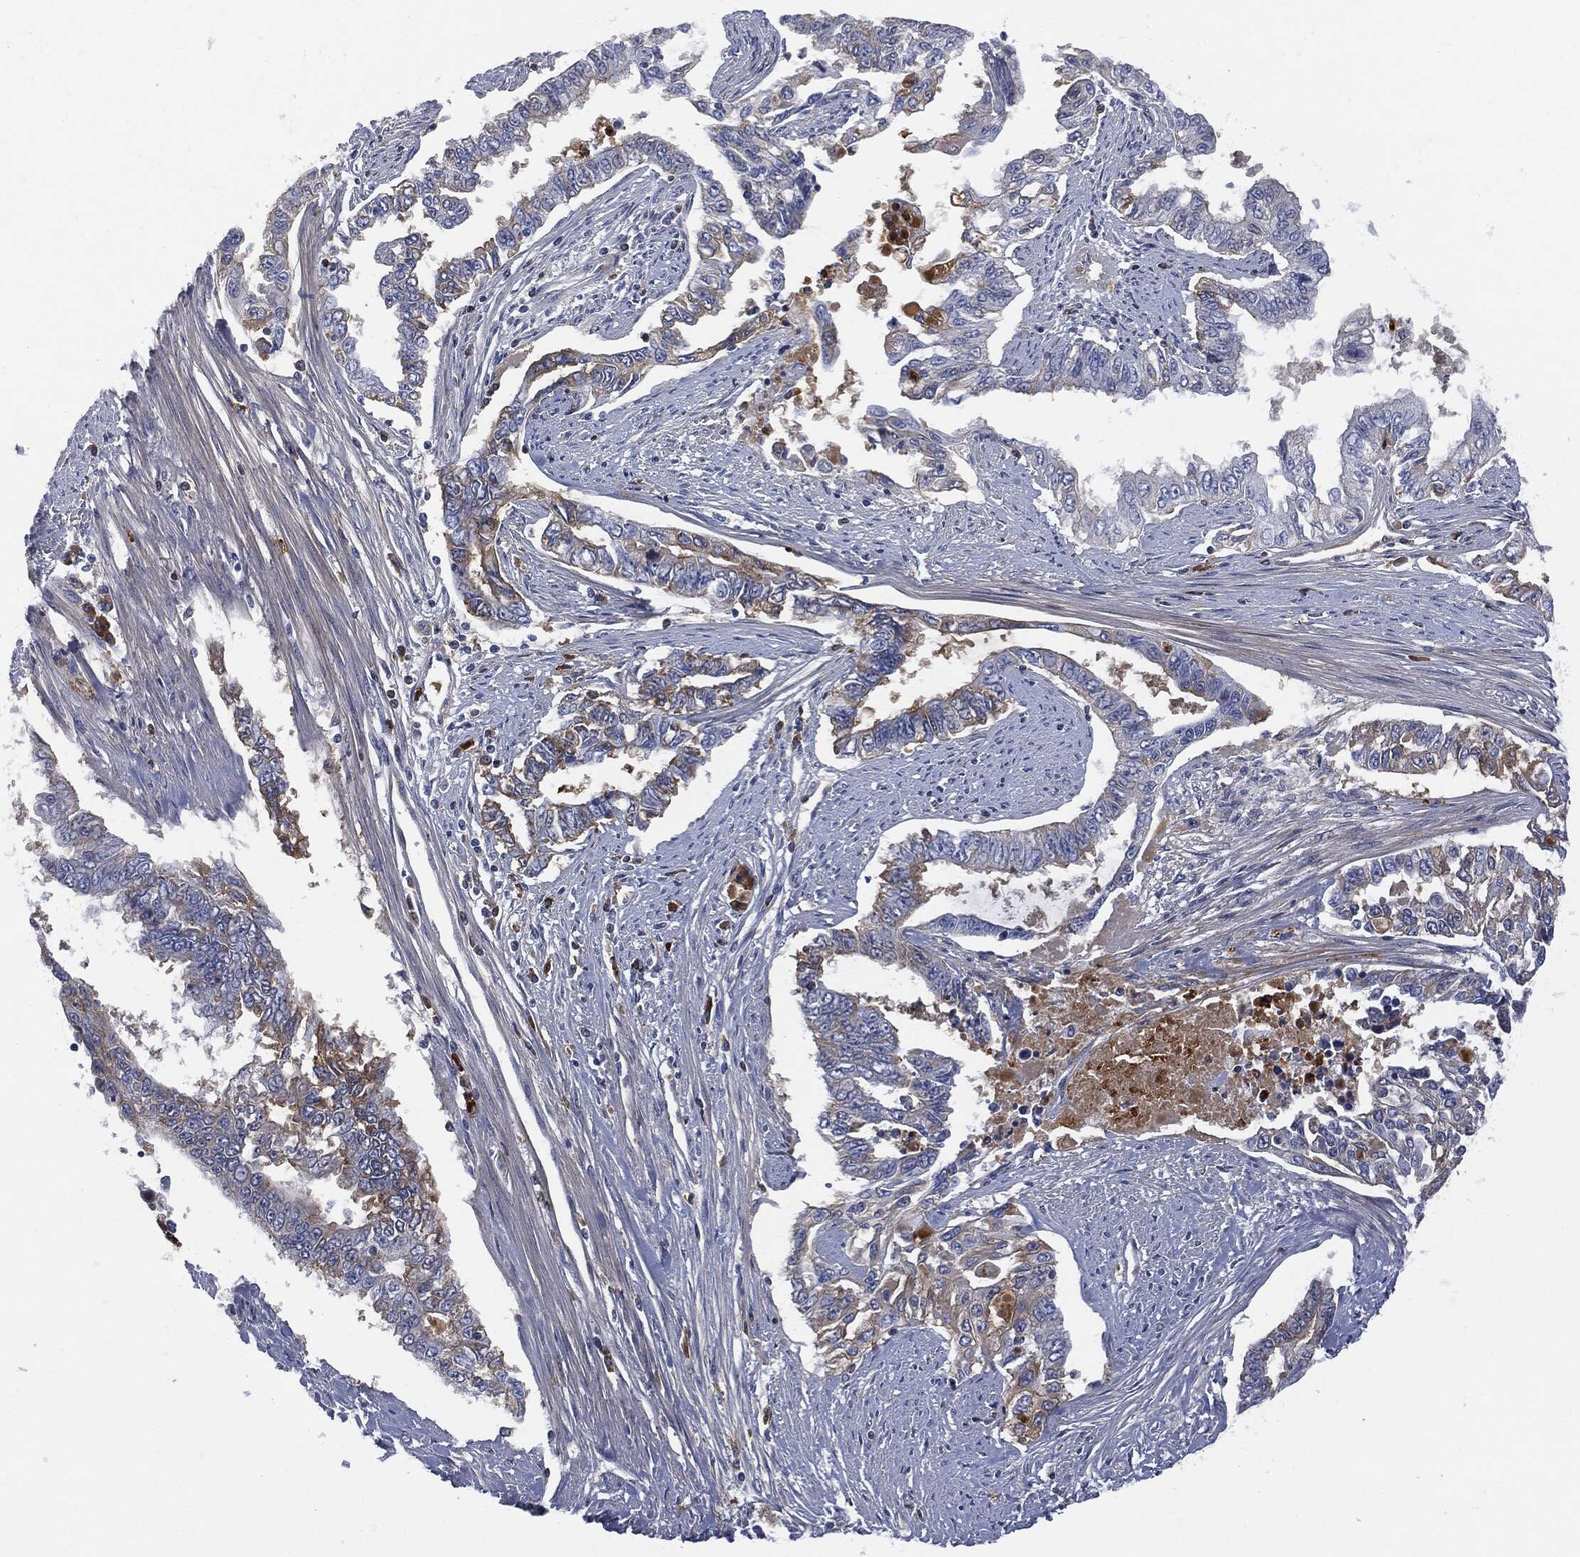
{"staining": {"intensity": "weak", "quantity": "<25%", "location": "cytoplasmic/membranous"}, "tissue": "endometrial cancer", "cell_type": "Tumor cells", "image_type": "cancer", "snomed": [{"axis": "morphology", "description": "Adenocarcinoma, NOS"}, {"axis": "topography", "description": "Uterus"}], "caption": "Immunohistochemical staining of adenocarcinoma (endometrial) shows no significant staining in tumor cells.", "gene": "BTK", "patient": {"sex": "female", "age": 59}}